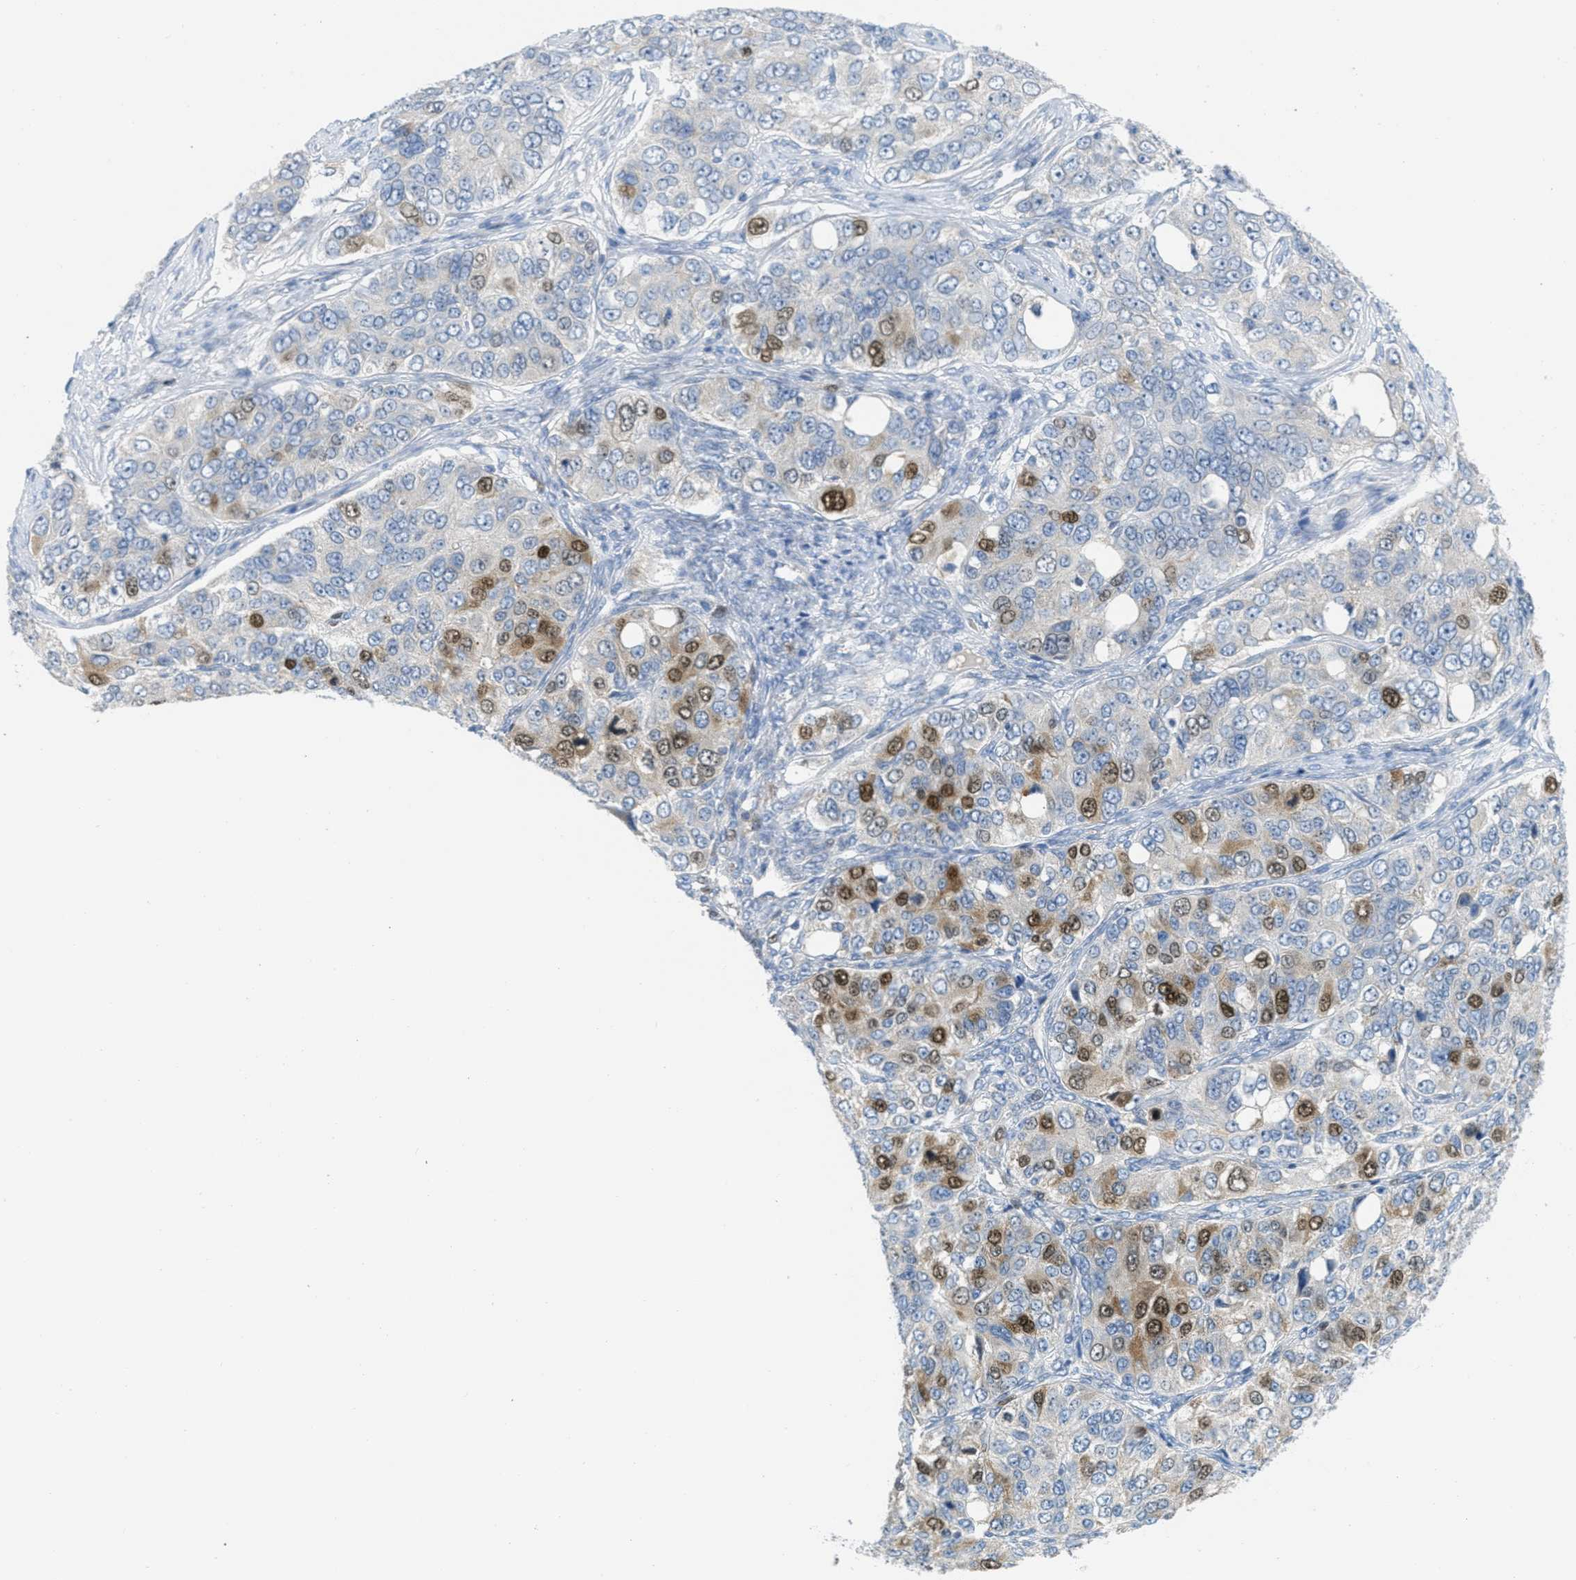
{"staining": {"intensity": "moderate", "quantity": "25%-75%", "location": "cytoplasmic/membranous,nuclear"}, "tissue": "ovarian cancer", "cell_type": "Tumor cells", "image_type": "cancer", "snomed": [{"axis": "morphology", "description": "Carcinoma, endometroid"}, {"axis": "topography", "description": "Ovary"}], "caption": "Approximately 25%-75% of tumor cells in endometroid carcinoma (ovarian) display moderate cytoplasmic/membranous and nuclear protein staining as visualized by brown immunohistochemical staining.", "gene": "ORC6", "patient": {"sex": "female", "age": 51}}